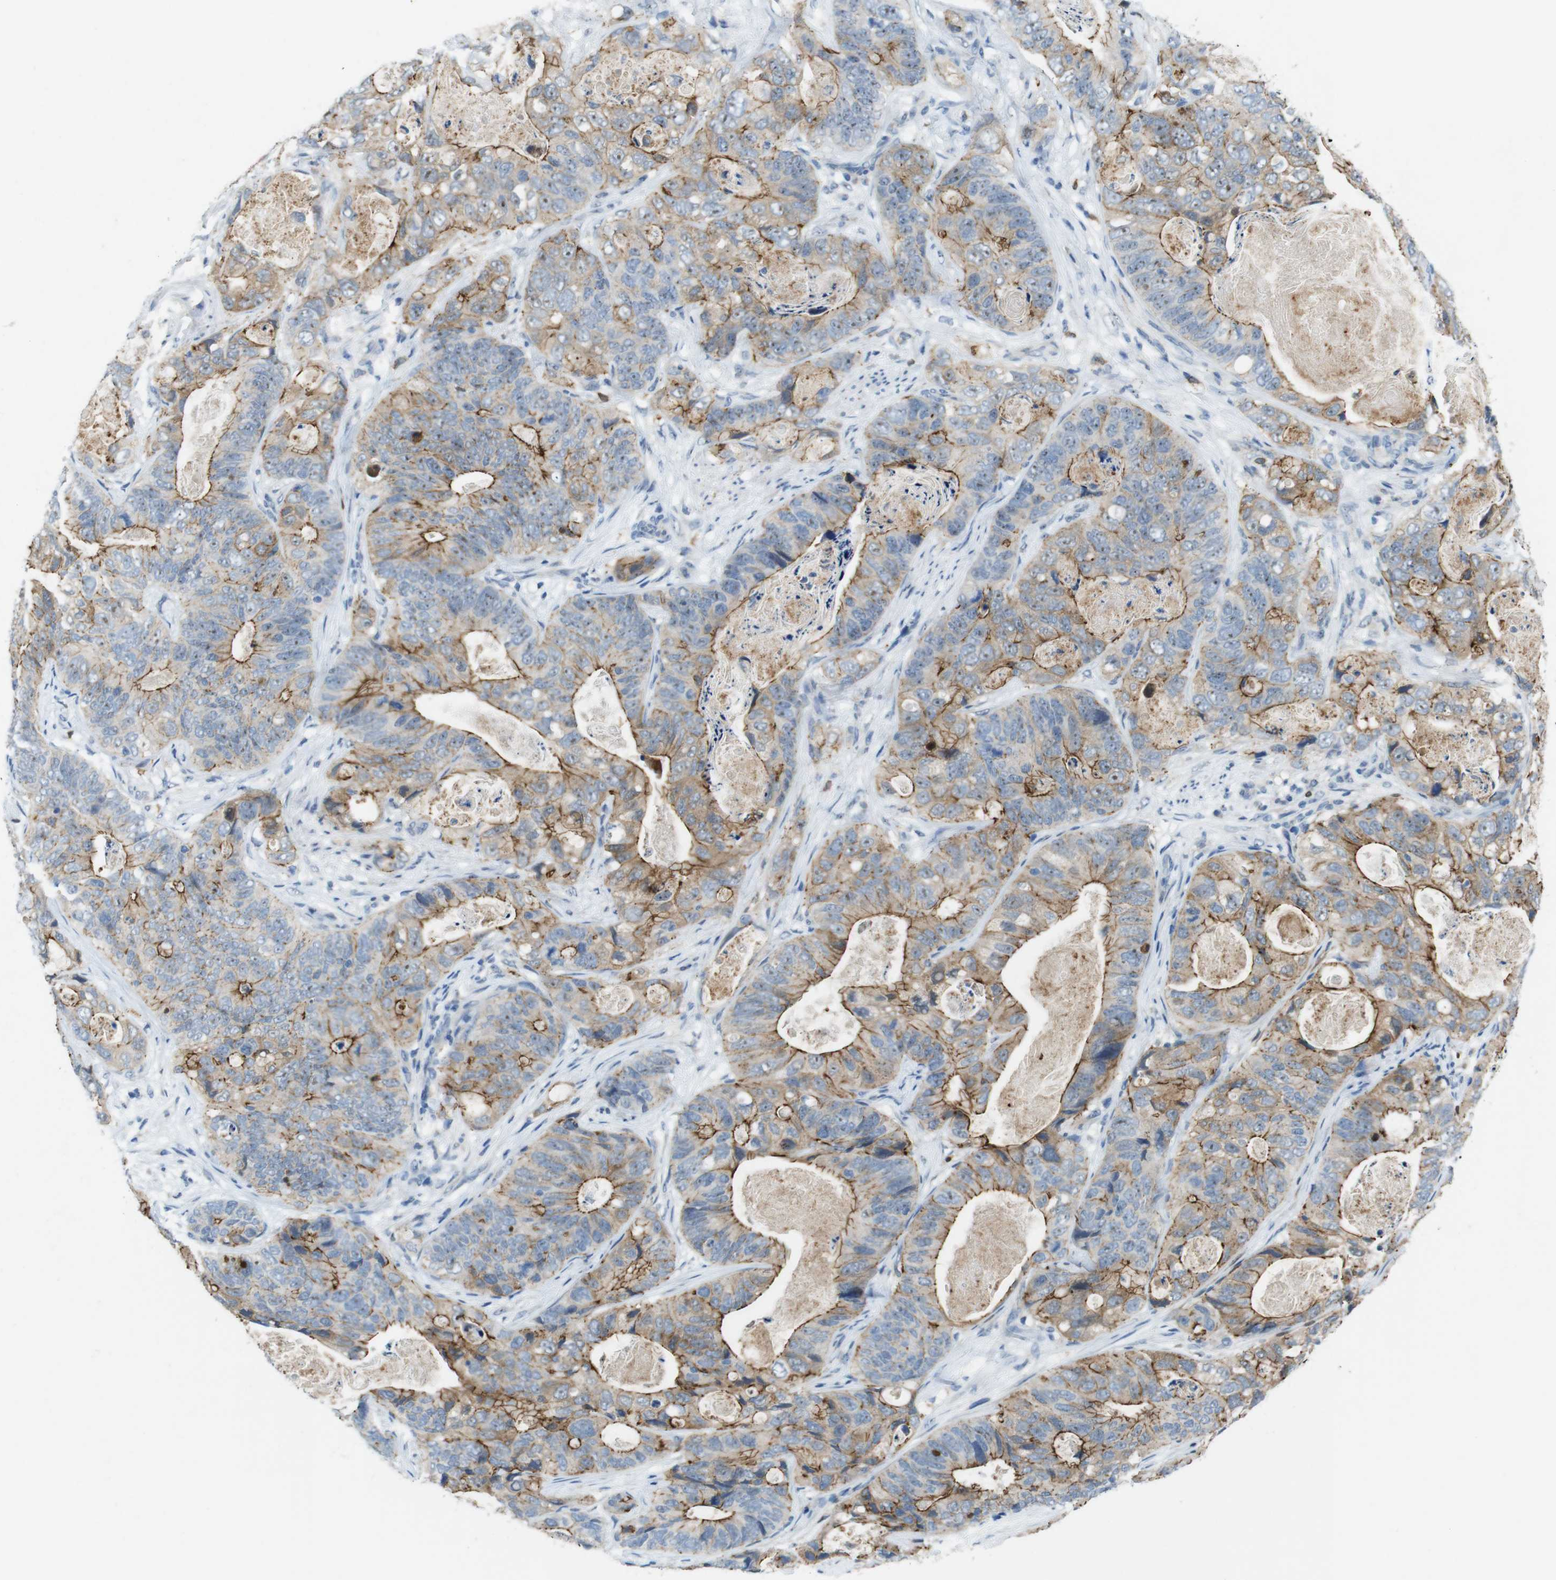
{"staining": {"intensity": "moderate", "quantity": "25%-75%", "location": "cytoplasmic/membranous"}, "tissue": "stomach cancer", "cell_type": "Tumor cells", "image_type": "cancer", "snomed": [{"axis": "morphology", "description": "Adenocarcinoma, NOS"}, {"axis": "topography", "description": "Stomach"}], "caption": "The immunohistochemical stain shows moderate cytoplasmic/membranous expression in tumor cells of stomach cancer tissue. (IHC, brightfield microscopy, high magnification).", "gene": "TJP3", "patient": {"sex": "female", "age": 89}}